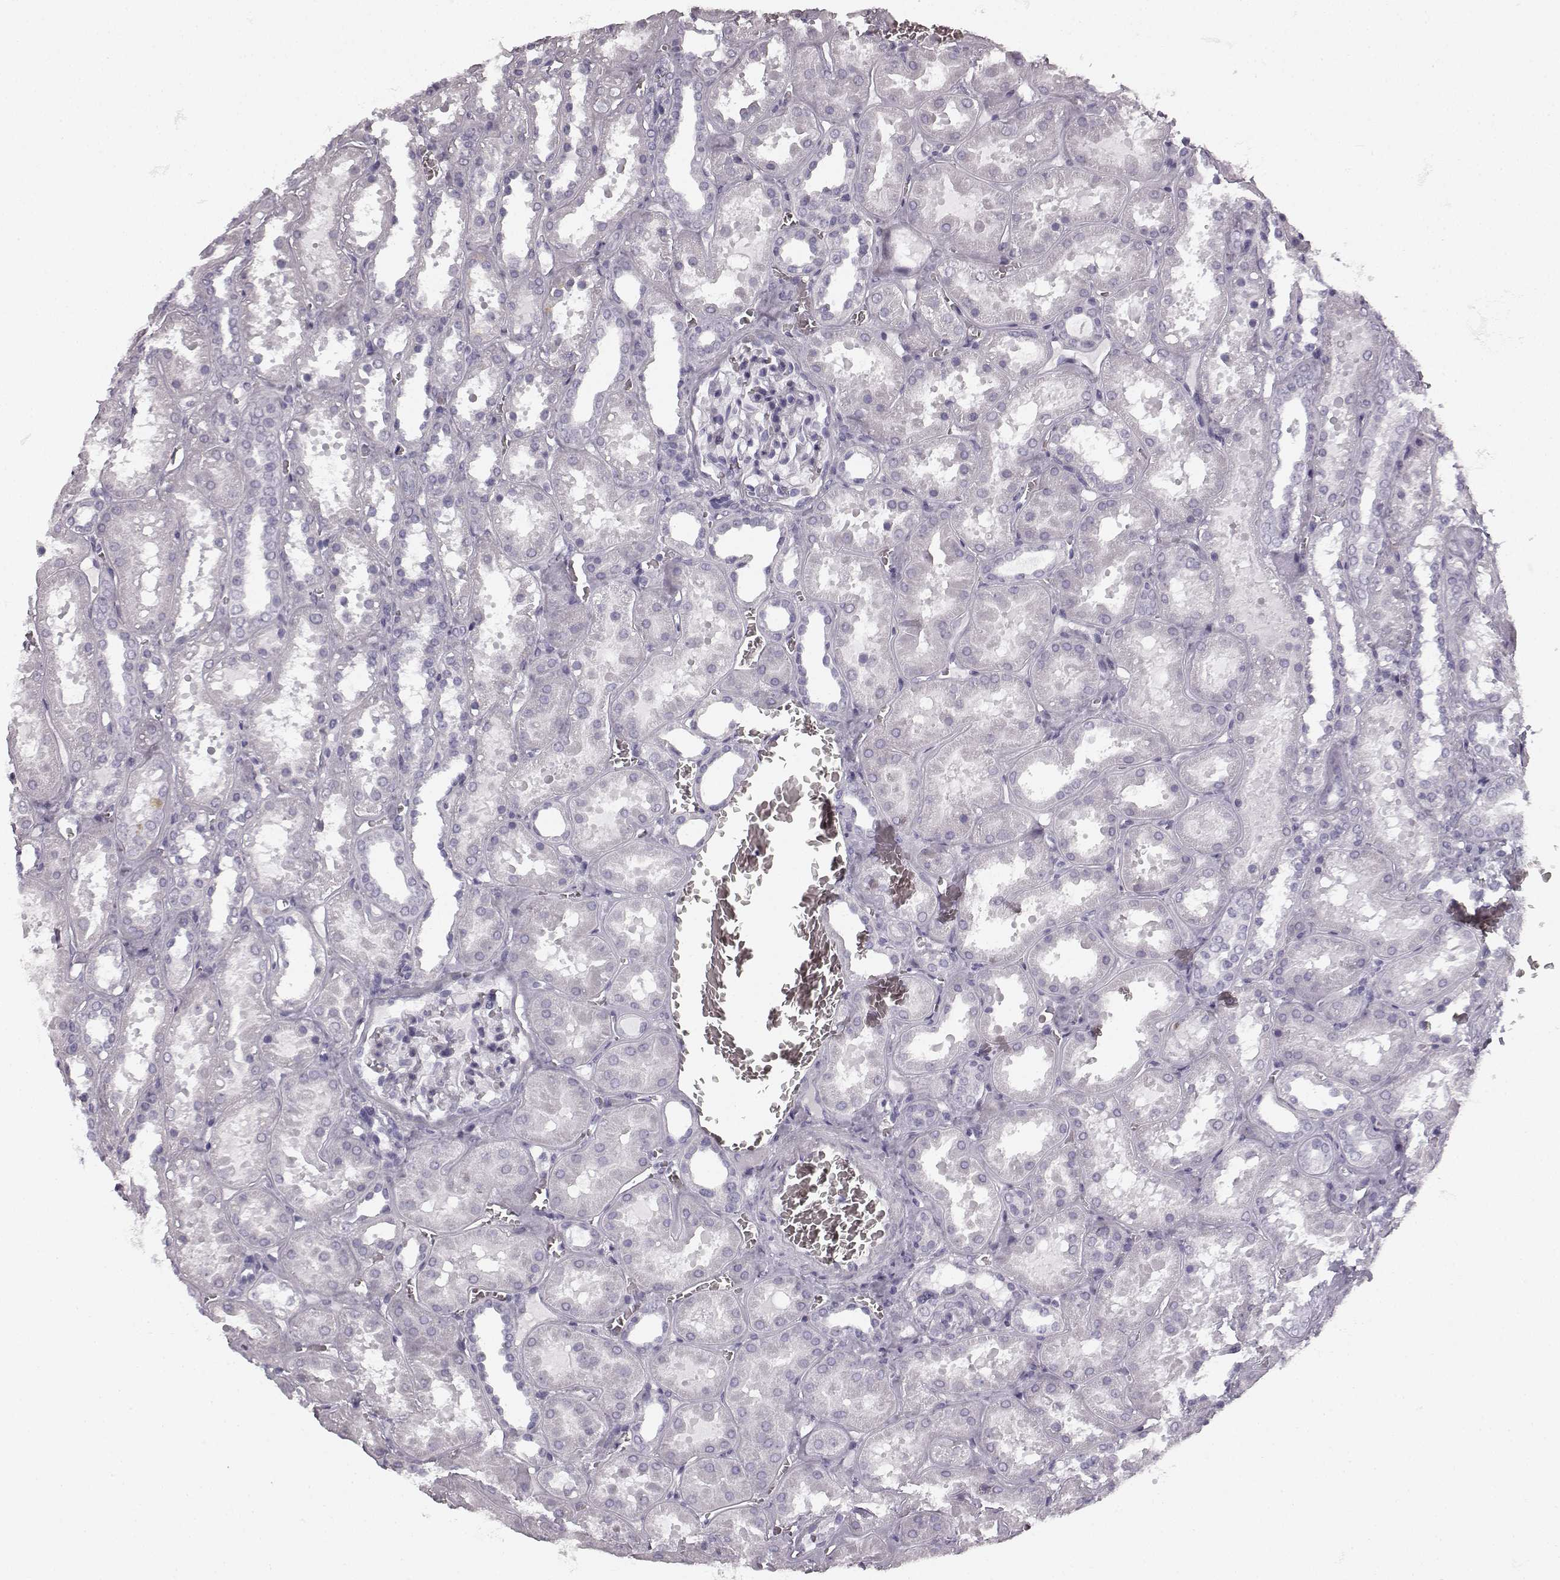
{"staining": {"intensity": "negative", "quantity": "none", "location": "none"}, "tissue": "kidney", "cell_type": "Cells in glomeruli", "image_type": "normal", "snomed": [{"axis": "morphology", "description": "Normal tissue, NOS"}, {"axis": "topography", "description": "Kidney"}], "caption": "Immunohistochemistry (IHC) of benign kidney shows no staining in cells in glomeruli.", "gene": "TMPRSS15", "patient": {"sex": "female", "age": 41}}